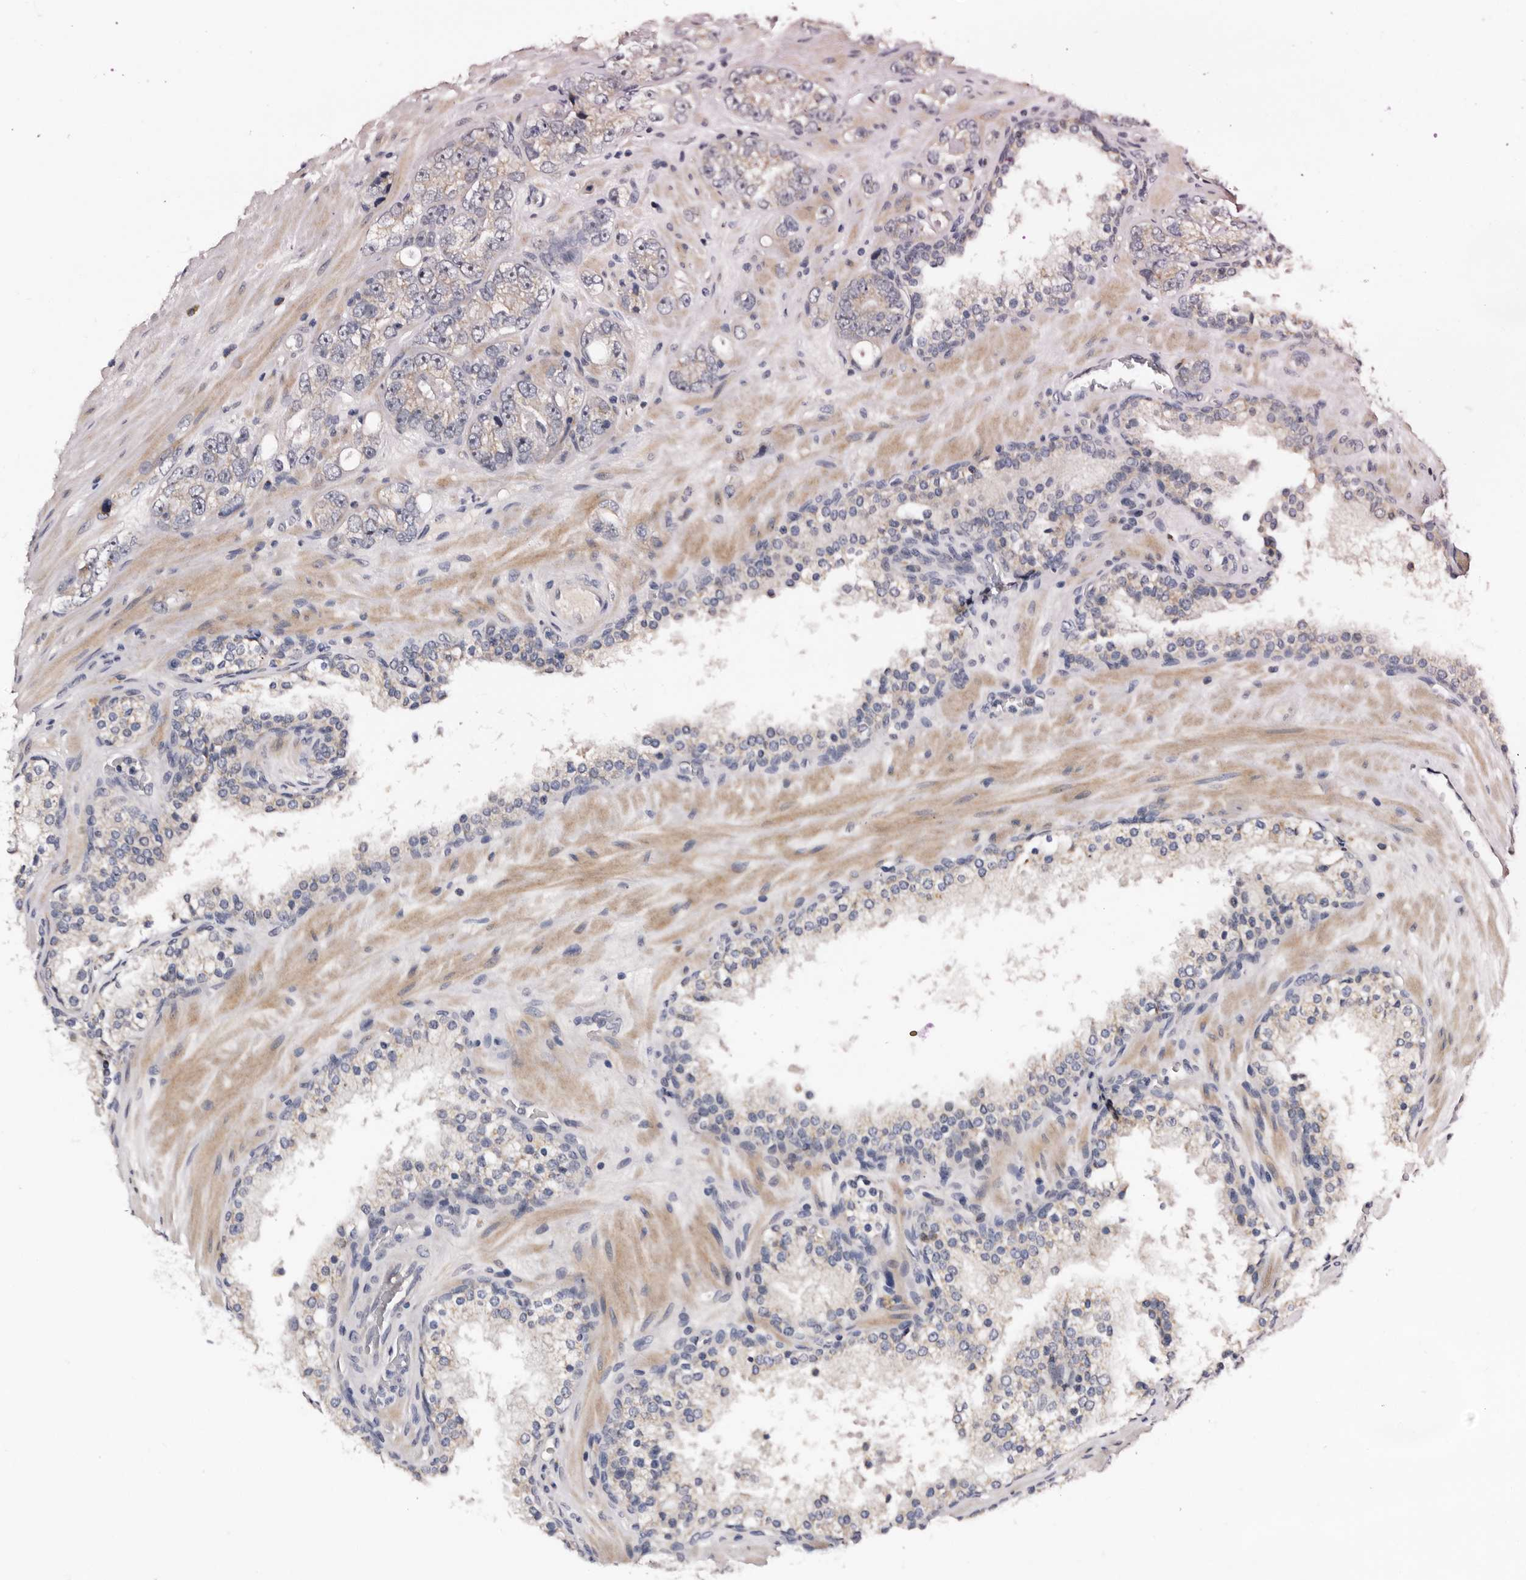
{"staining": {"intensity": "negative", "quantity": "none", "location": "none"}, "tissue": "prostate cancer", "cell_type": "Tumor cells", "image_type": "cancer", "snomed": [{"axis": "morphology", "description": "Adenocarcinoma, High grade"}, {"axis": "topography", "description": "Prostate"}], "caption": "The immunohistochemistry photomicrograph has no significant expression in tumor cells of high-grade adenocarcinoma (prostate) tissue.", "gene": "TAF4B", "patient": {"sex": "male", "age": 56}}